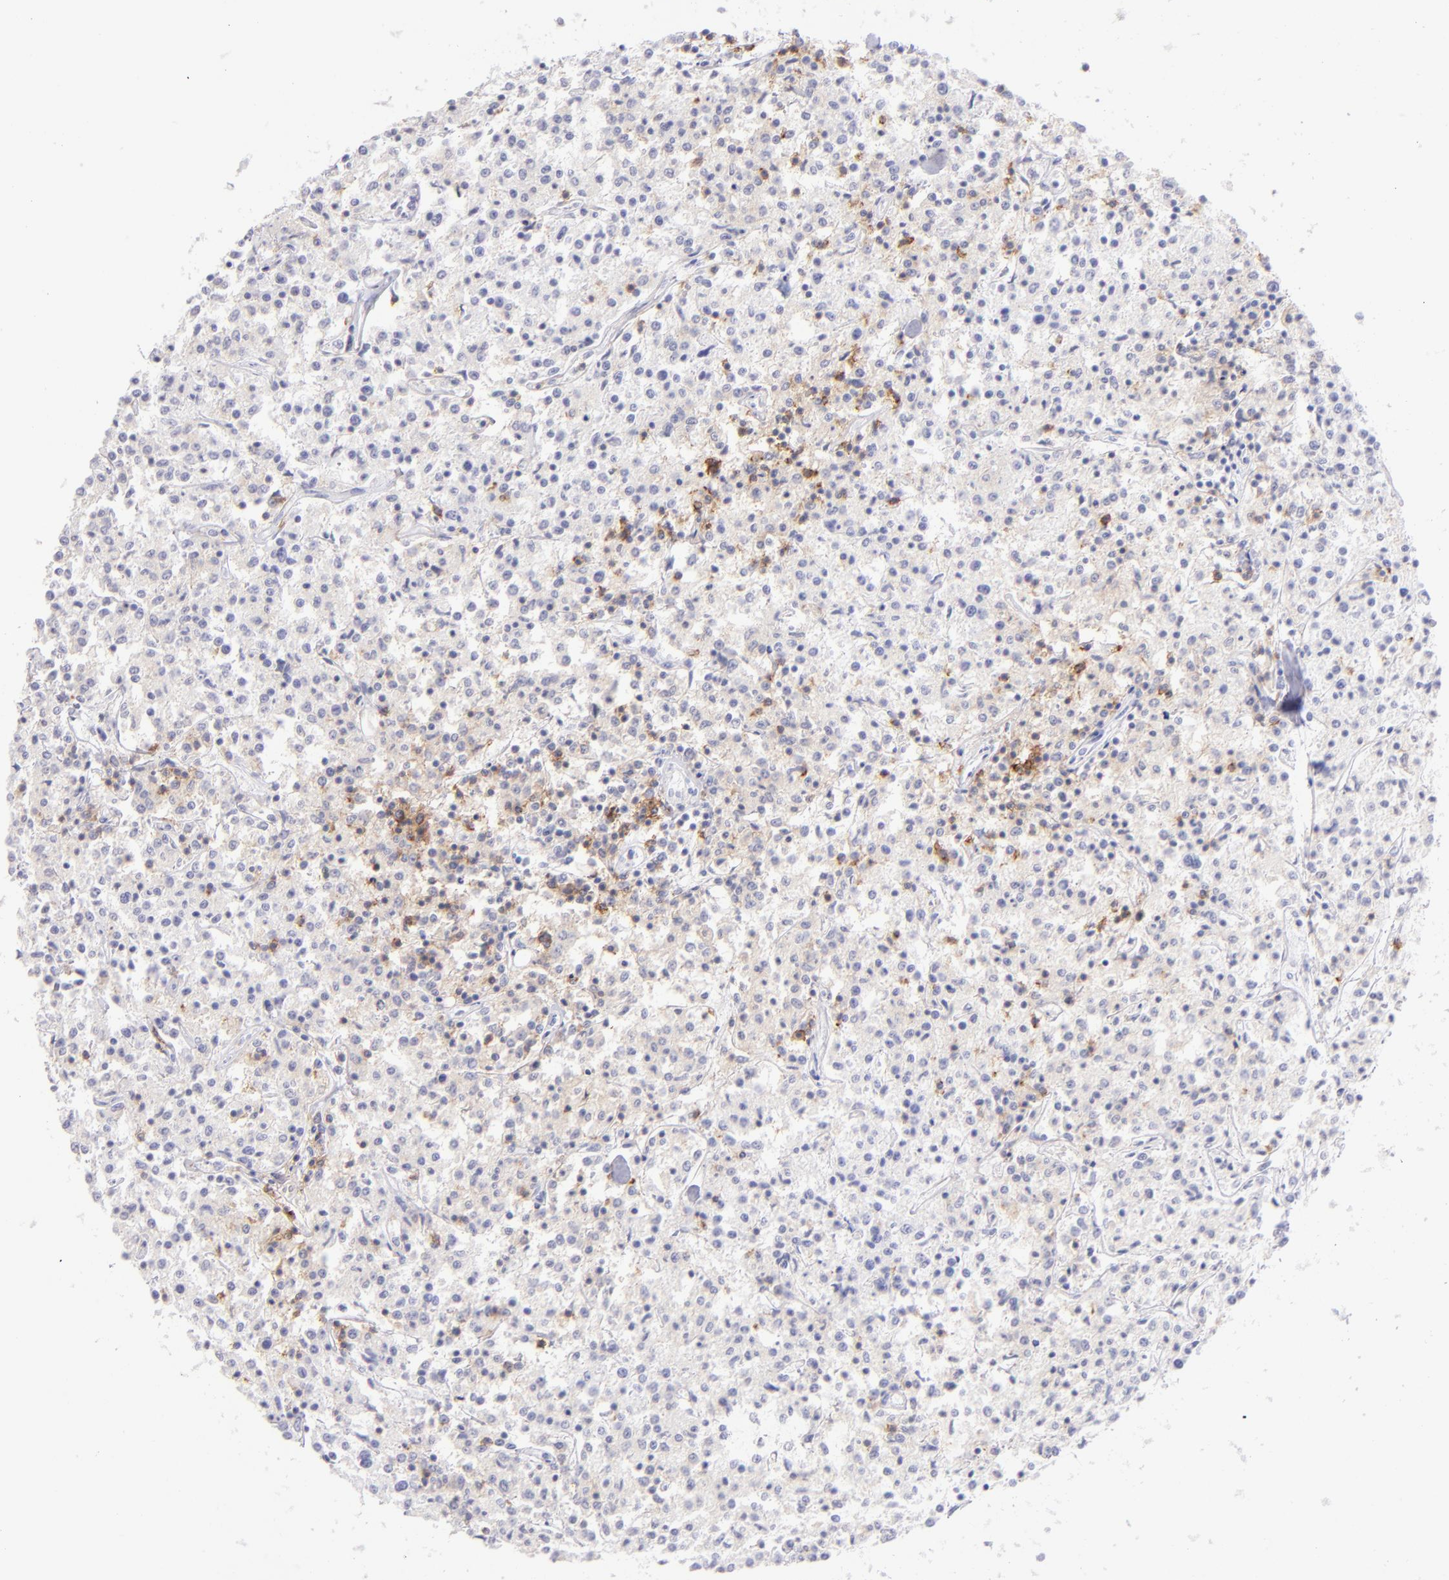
{"staining": {"intensity": "weak", "quantity": "<25%", "location": "cytoplasmic/membranous"}, "tissue": "lymphoma", "cell_type": "Tumor cells", "image_type": "cancer", "snomed": [{"axis": "morphology", "description": "Malignant lymphoma, non-Hodgkin's type, Low grade"}, {"axis": "topography", "description": "Small intestine"}], "caption": "This is a photomicrograph of immunohistochemistry staining of lymphoma, which shows no expression in tumor cells. (Brightfield microscopy of DAB immunohistochemistry at high magnification).", "gene": "CD69", "patient": {"sex": "female", "age": 59}}